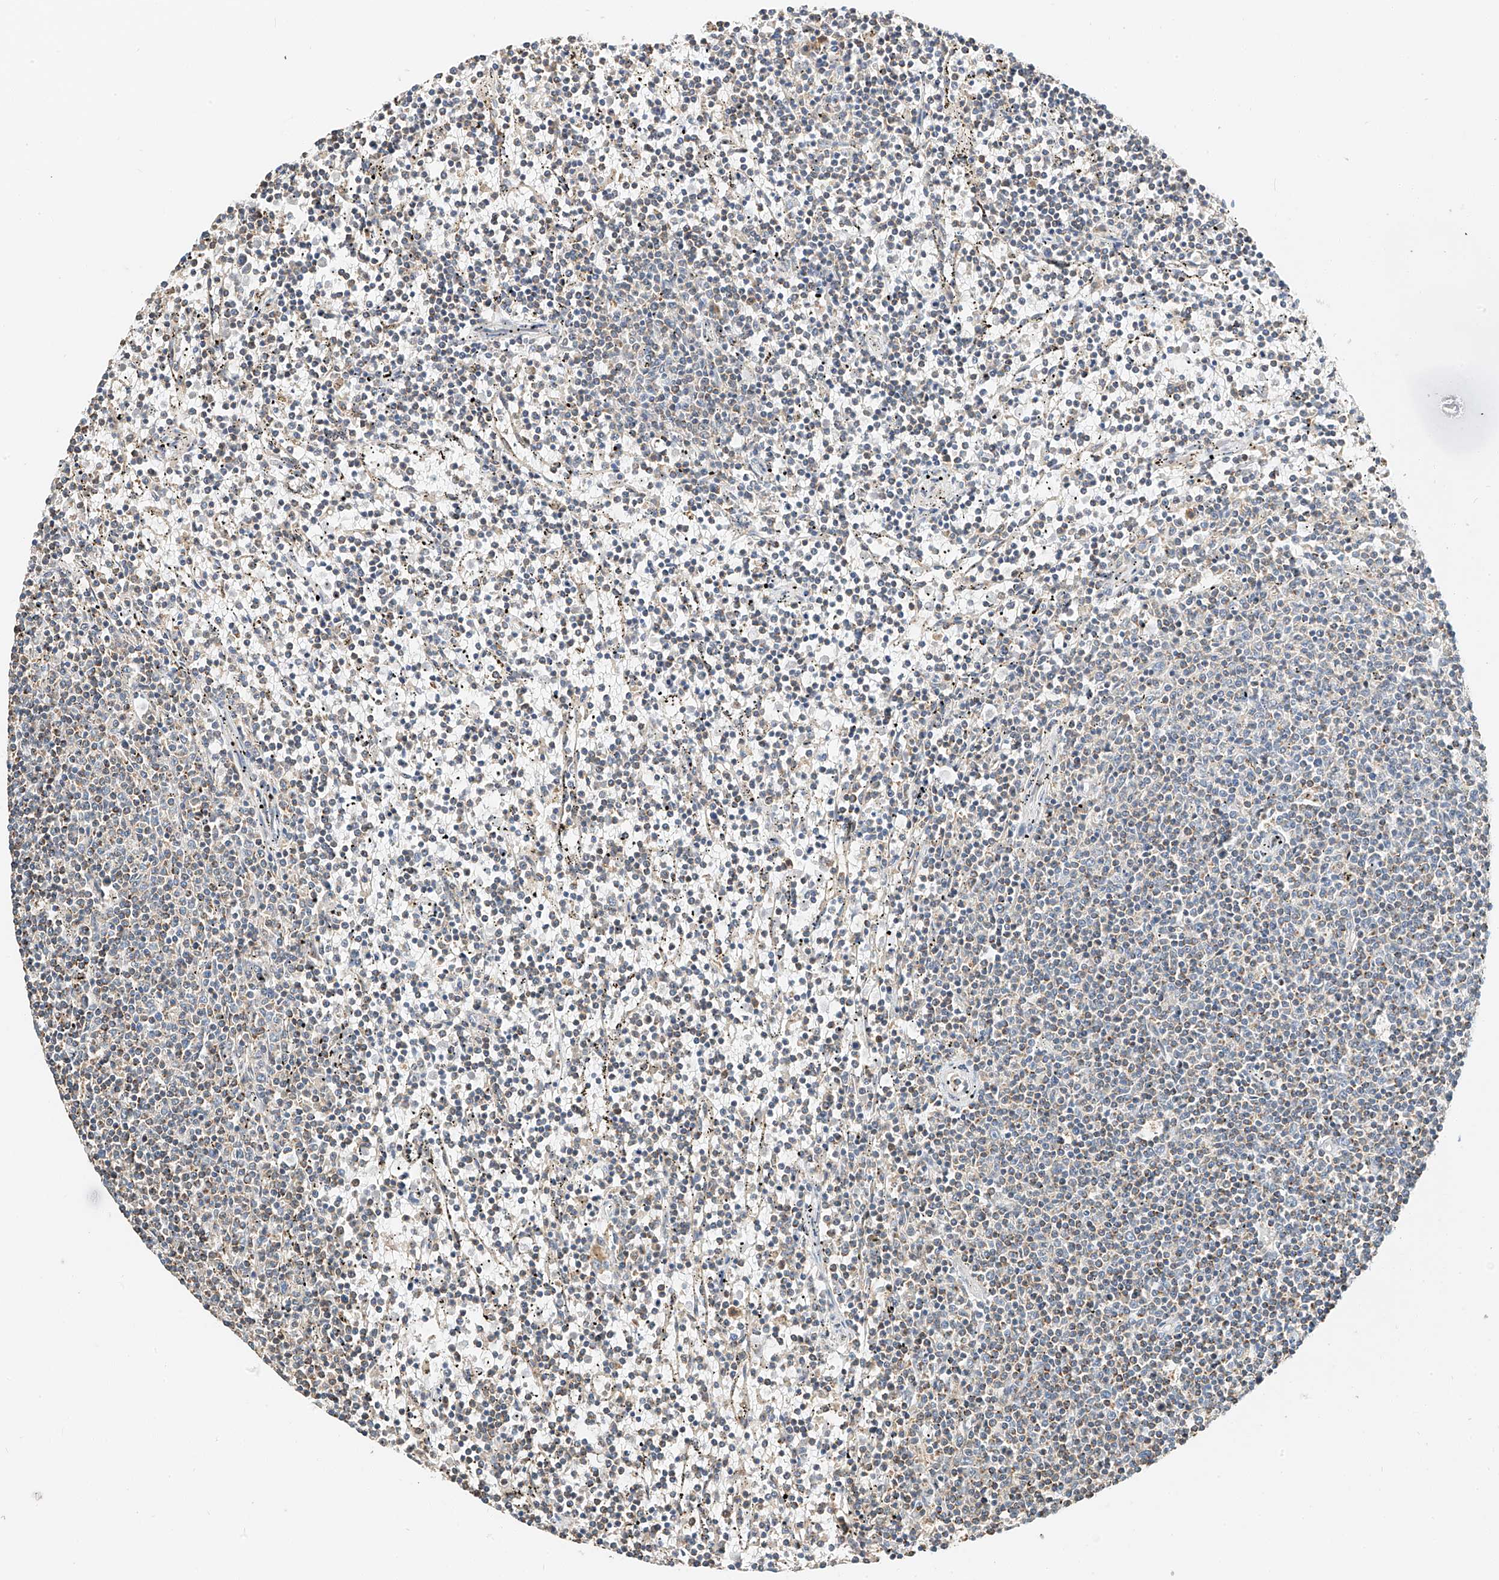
{"staining": {"intensity": "negative", "quantity": "none", "location": "none"}, "tissue": "lymphoma", "cell_type": "Tumor cells", "image_type": "cancer", "snomed": [{"axis": "morphology", "description": "Malignant lymphoma, non-Hodgkin's type, Low grade"}, {"axis": "topography", "description": "Spleen"}], "caption": "The IHC image has no significant expression in tumor cells of lymphoma tissue. The staining is performed using DAB brown chromogen with nuclei counter-stained in using hematoxylin.", "gene": "YIPF7", "patient": {"sex": "female", "age": 50}}